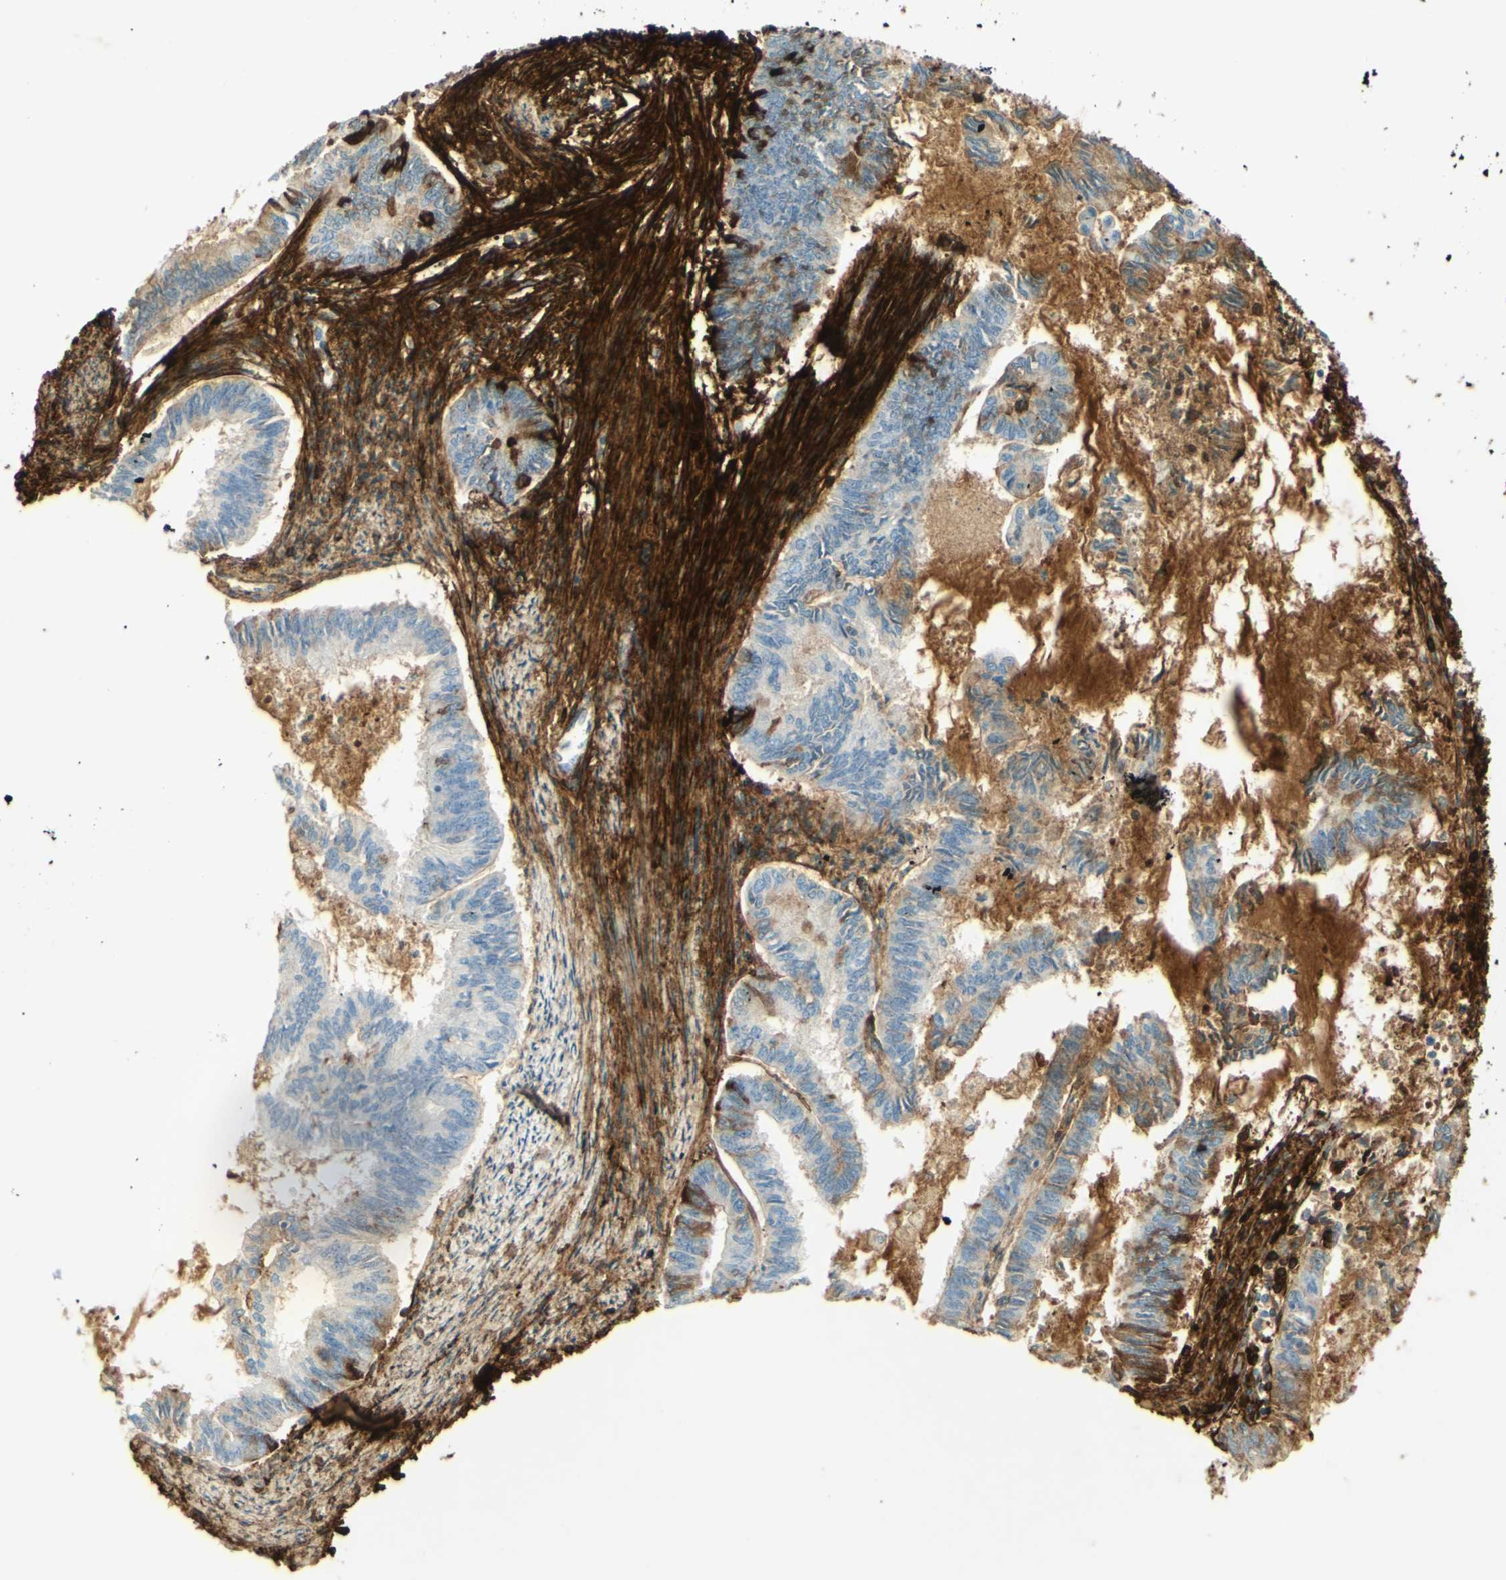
{"staining": {"intensity": "strong", "quantity": "<25%", "location": "cytoplasmic/membranous"}, "tissue": "endometrial cancer", "cell_type": "Tumor cells", "image_type": "cancer", "snomed": [{"axis": "morphology", "description": "Adenocarcinoma, NOS"}, {"axis": "topography", "description": "Endometrium"}], "caption": "Brown immunohistochemical staining in endometrial adenocarcinoma exhibits strong cytoplasmic/membranous positivity in about <25% of tumor cells.", "gene": "TNN", "patient": {"sex": "female", "age": 86}}